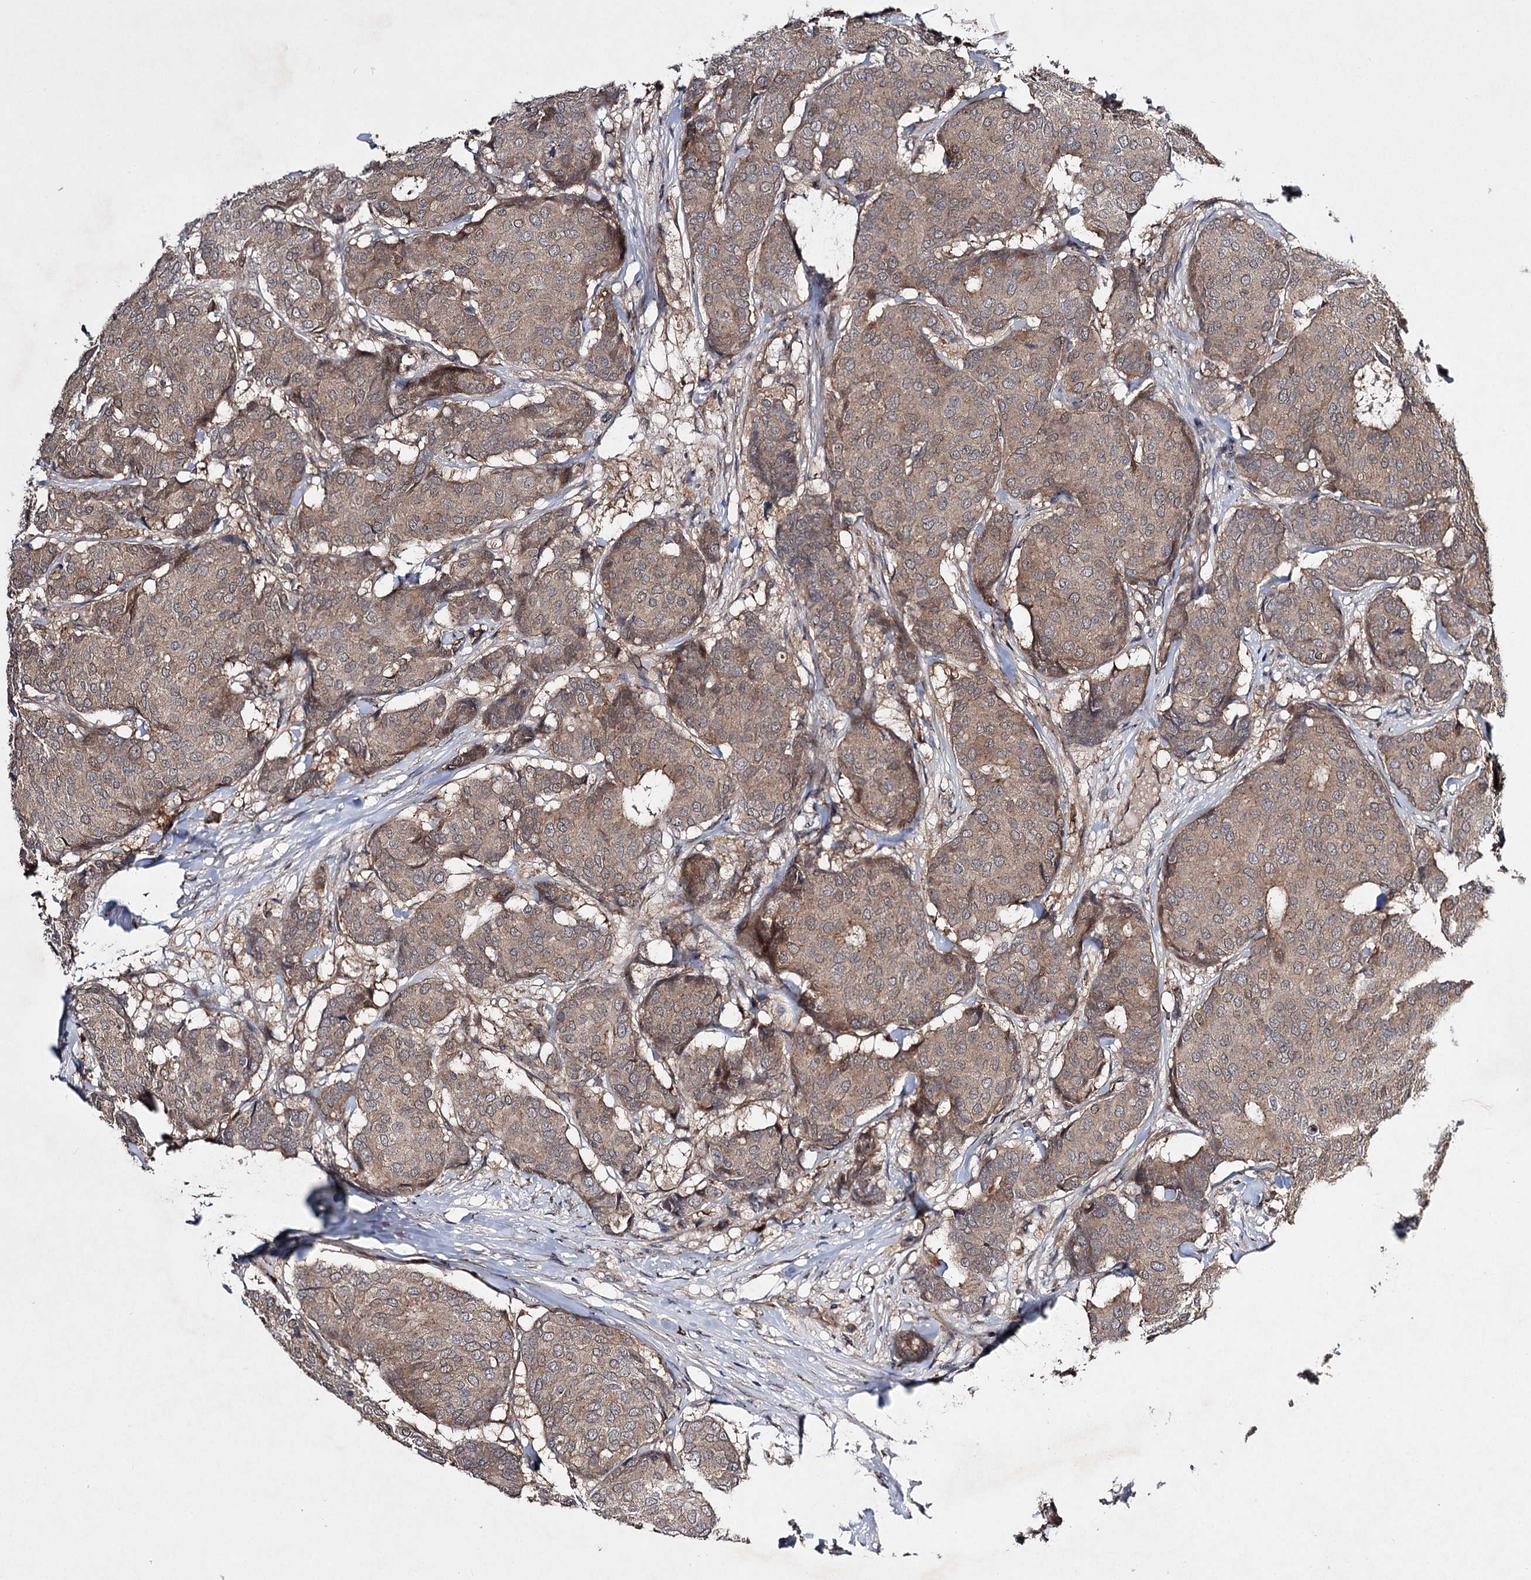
{"staining": {"intensity": "weak", "quantity": ">75%", "location": "cytoplasmic/membranous"}, "tissue": "breast cancer", "cell_type": "Tumor cells", "image_type": "cancer", "snomed": [{"axis": "morphology", "description": "Duct carcinoma"}, {"axis": "topography", "description": "Breast"}], "caption": "Protein expression analysis of human breast infiltrating ductal carcinoma reveals weak cytoplasmic/membranous staining in approximately >75% of tumor cells. (Stains: DAB (3,3'-diaminobenzidine) in brown, nuclei in blue, Microscopy: brightfield microscopy at high magnification).", "gene": "MINDY3", "patient": {"sex": "female", "age": 75}}